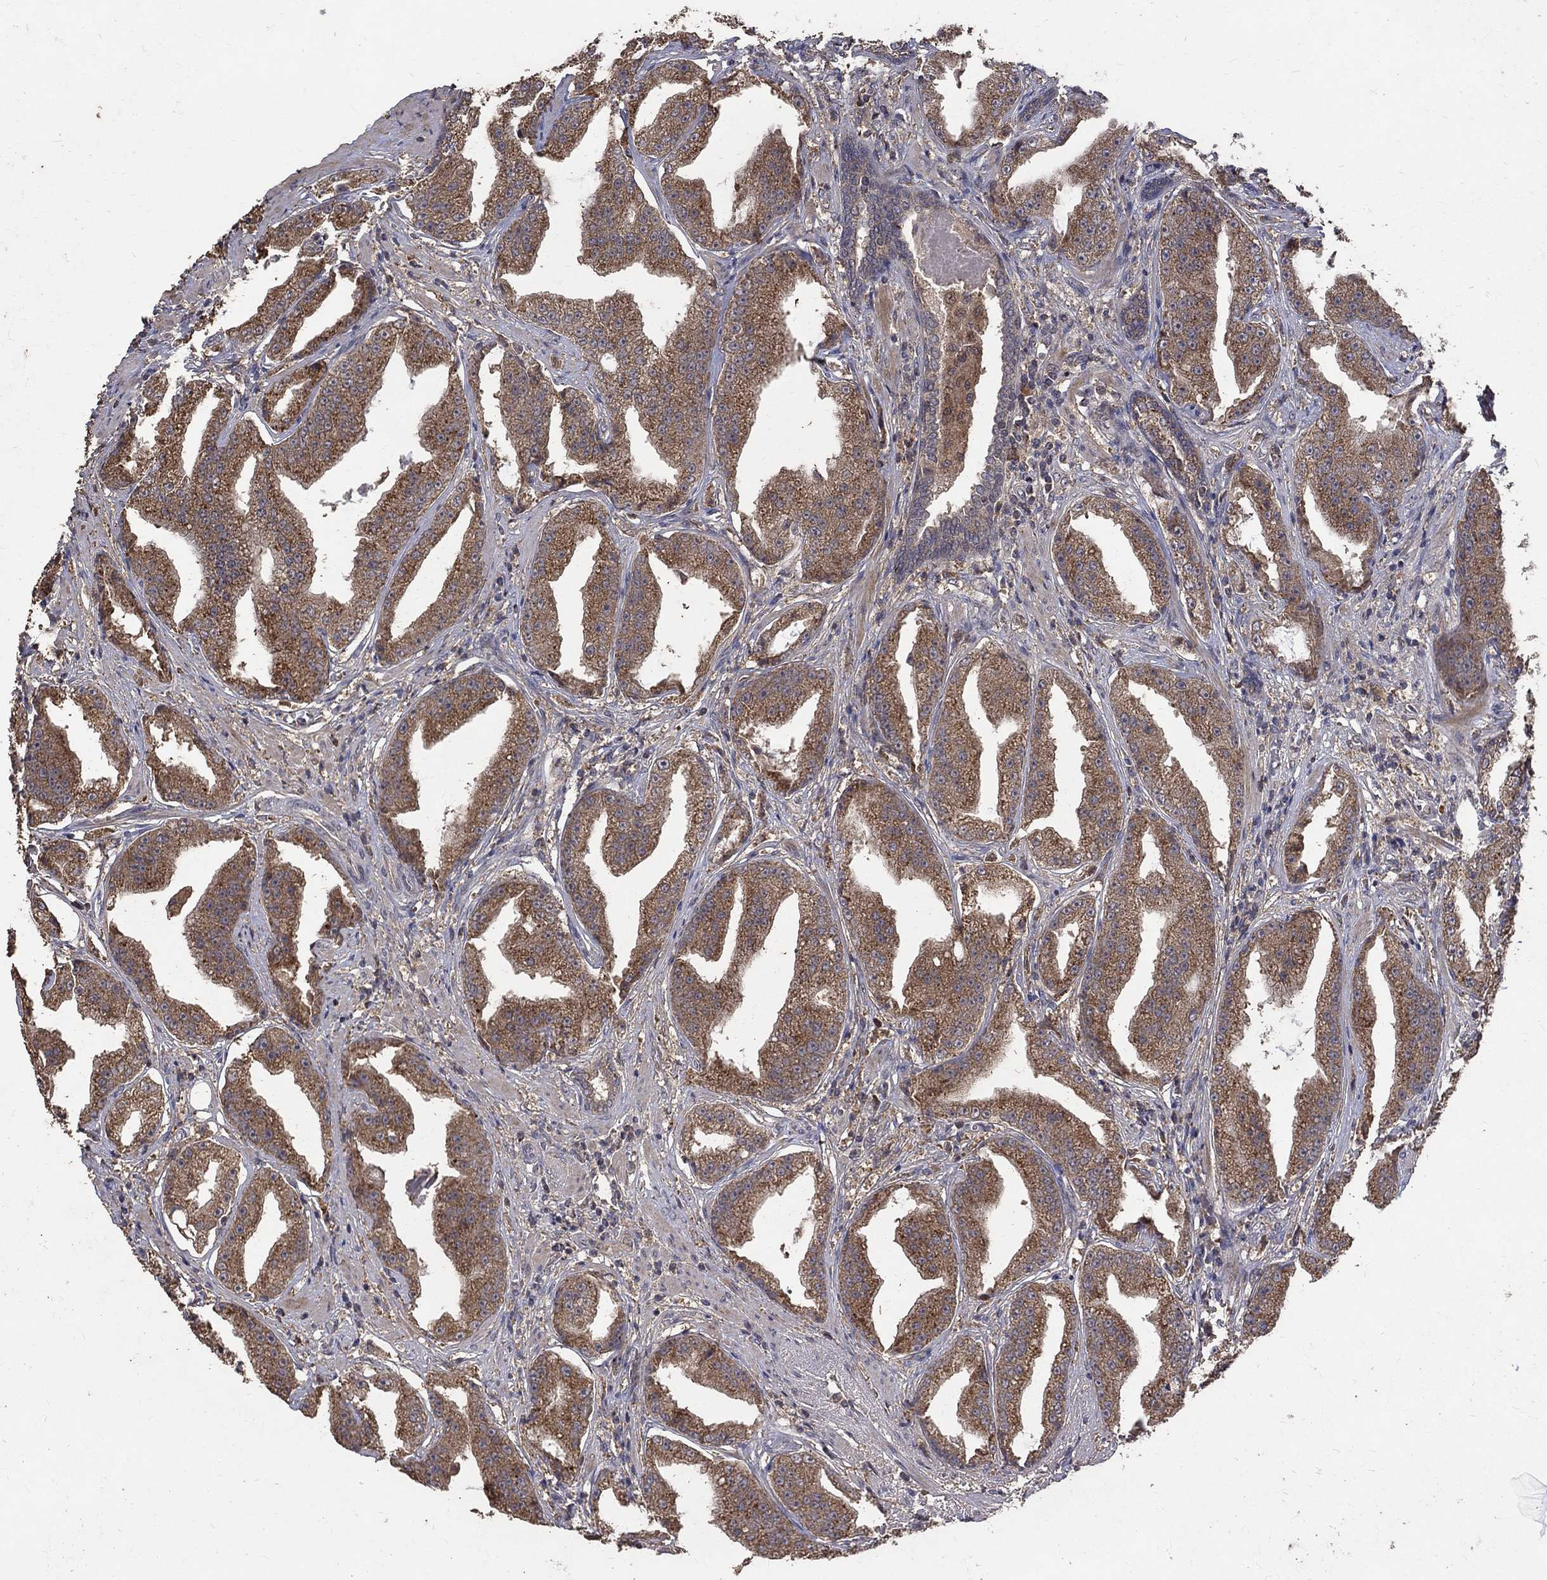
{"staining": {"intensity": "moderate", "quantity": ">75%", "location": "cytoplasmic/membranous"}, "tissue": "prostate cancer", "cell_type": "Tumor cells", "image_type": "cancer", "snomed": [{"axis": "morphology", "description": "Adenocarcinoma, Low grade"}, {"axis": "topography", "description": "Prostate"}], "caption": "Approximately >75% of tumor cells in human prostate cancer display moderate cytoplasmic/membranous protein positivity as visualized by brown immunohistochemical staining.", "gene": "C17orf75", "patient": {"sex": "male", "age": 62}}